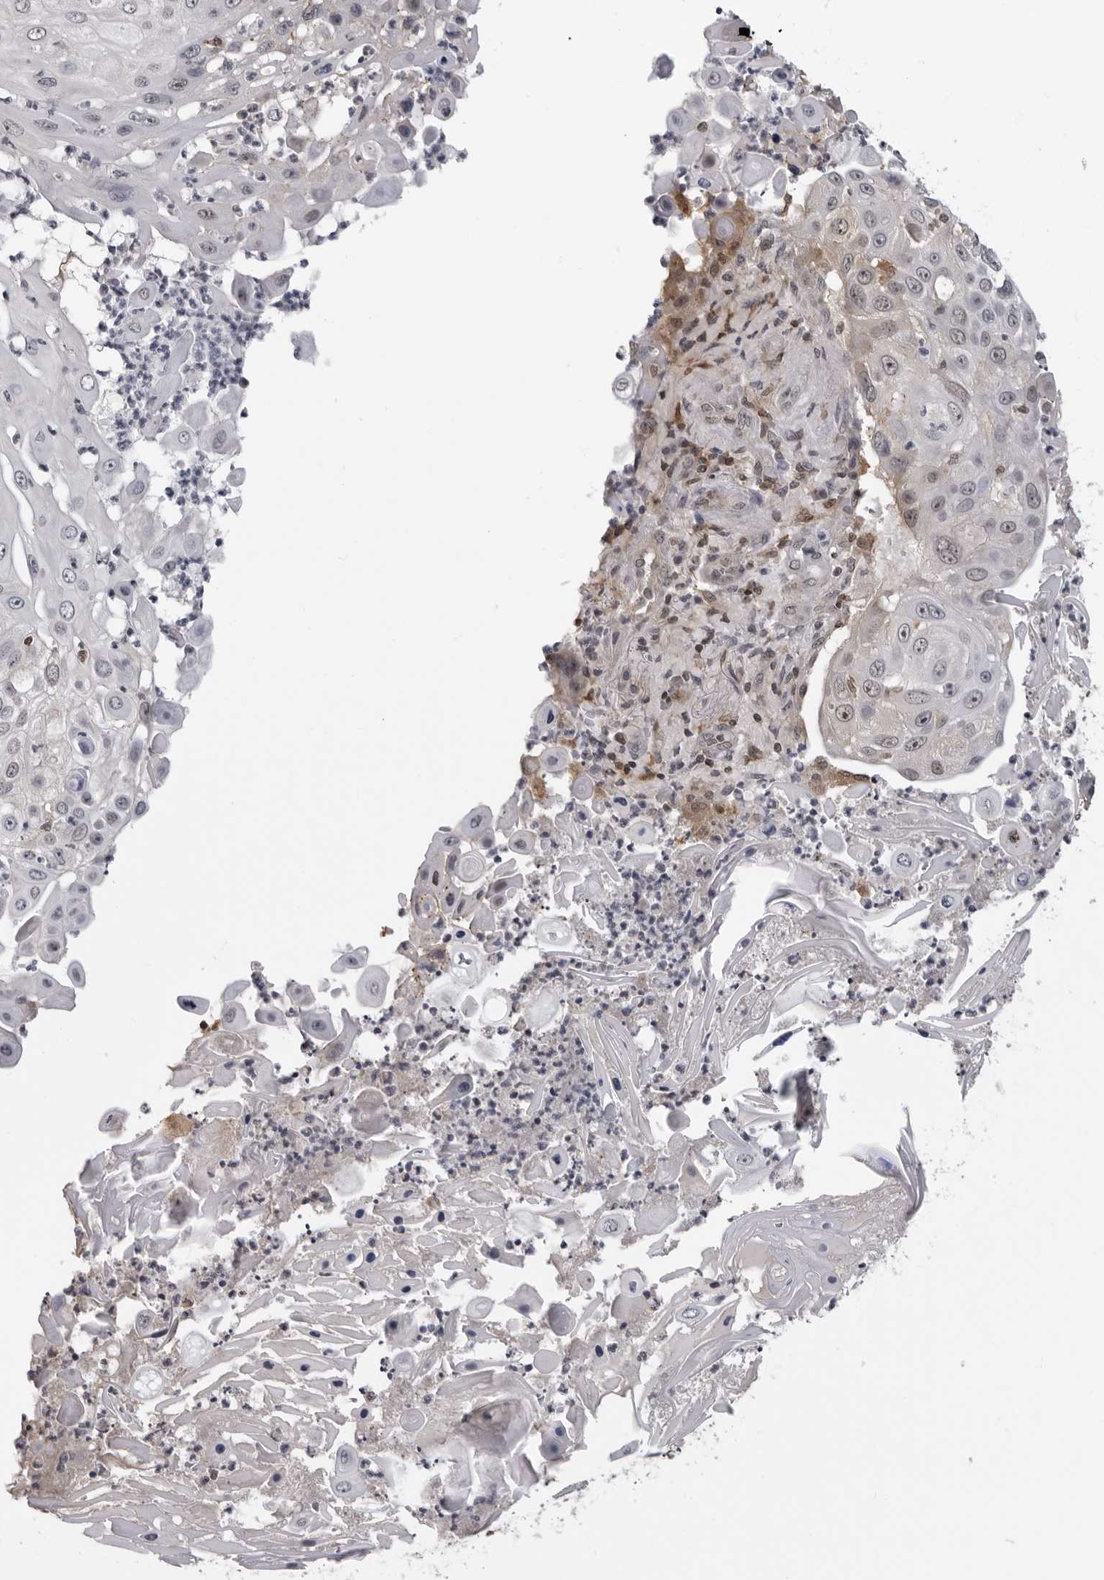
{"staining": {"intensity": "weak", "quantity": "25%-75%", "location": "cytoplasmic/membranous,nuclear"}, "tissue": "skin cancer", "cell_type": "Tumor cells", "image_type": "cancer", "snomed": [{"axis": "morphology", "description": "Squamous cell carcinoma, NOS"}, {"axis": "topography", "description": "Skin"}], "caption": "Skin cancer (squamous cell carcinoma) stained for a protein shows weak cytoplasmic/membranous and nuclear positivity in tumor cells.", "gene": "PDCL3", "patient": {"sex": "female", "age": 44}}